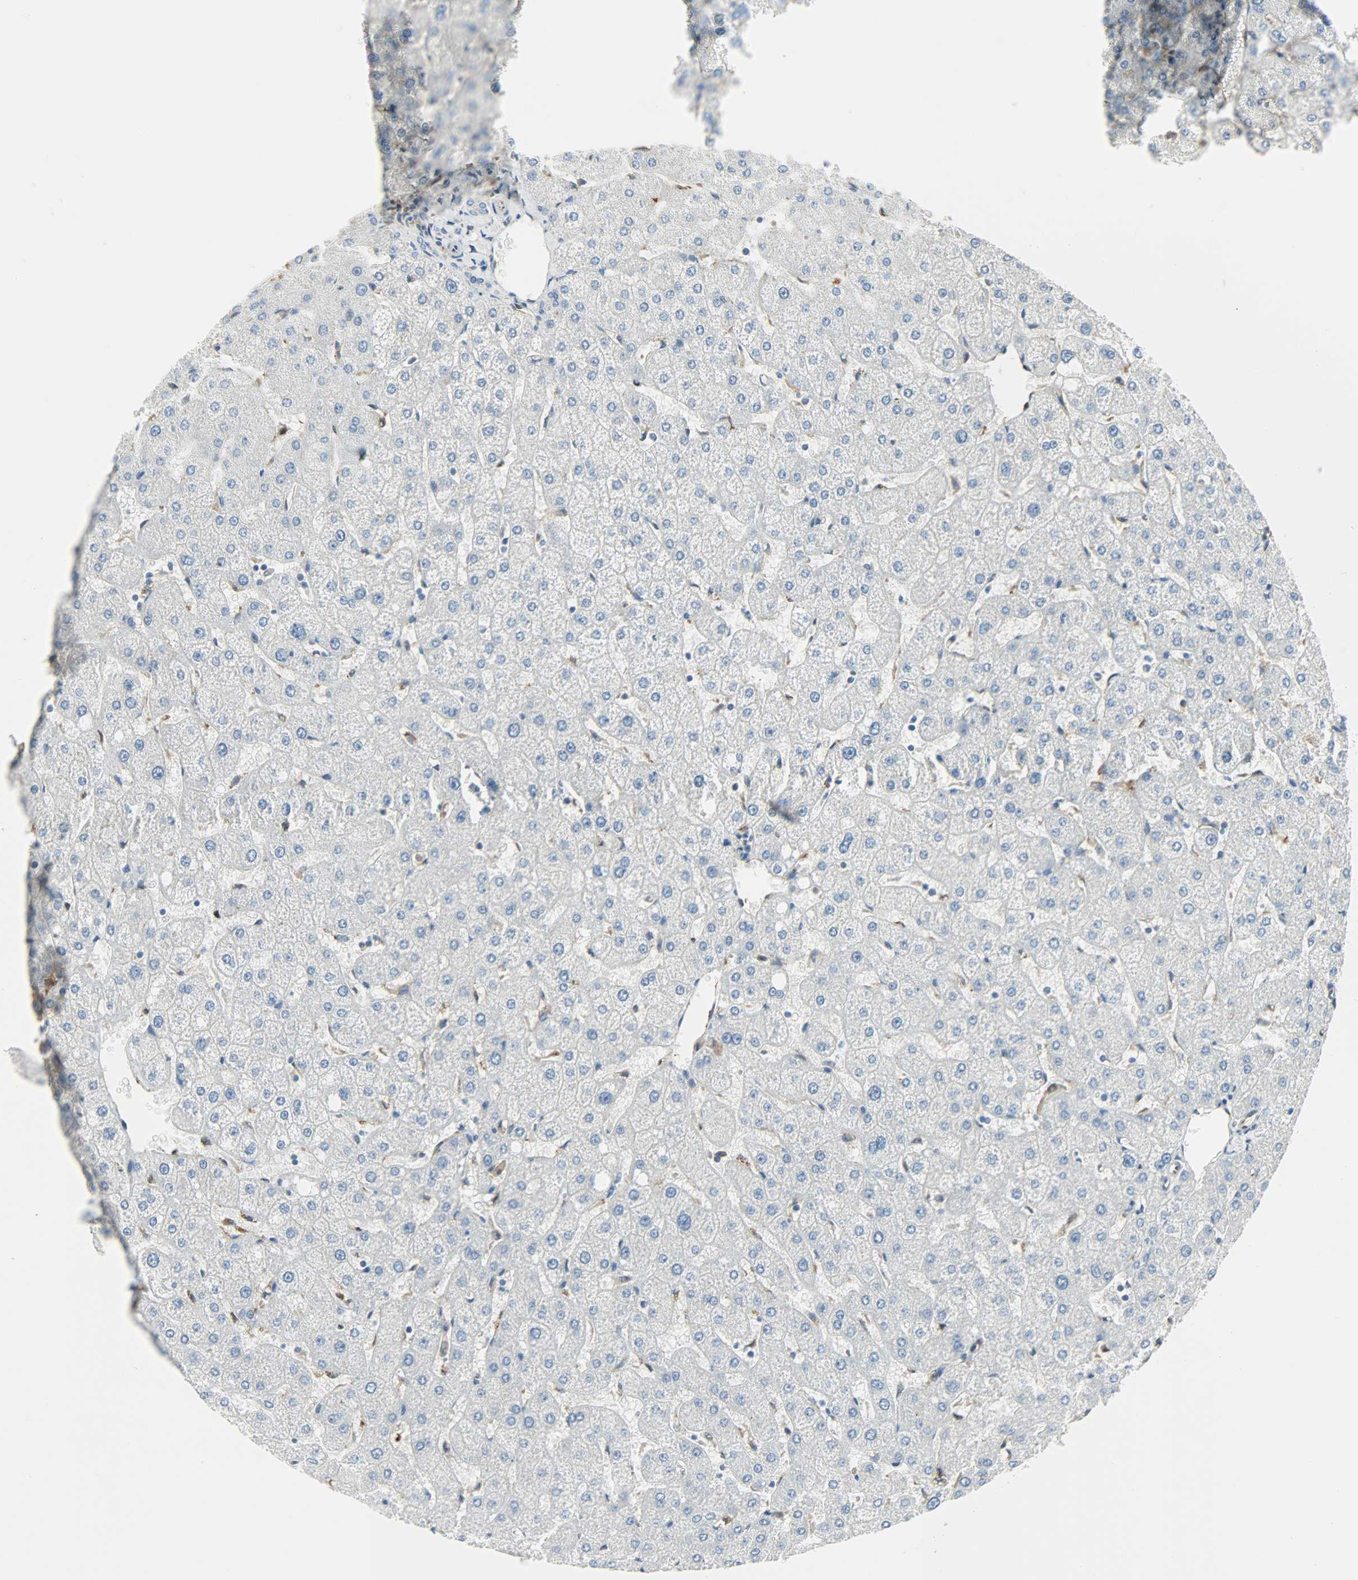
{"staining": {"intensity": "negative", "quantity": "none", "location": "none"}, "tissue": "liver", "cell_type": "Cholangiocytes", "image_type": "normal", "snomed": [{"axis": "morphology", "description": "Normal tissue, NOS"}, {"axis": "topography", "description": "Liver"}], "caption": "Image shows no significant protein positivity in cholangiocytes of benign liver. (Stains: DAB (3,3'-diaminobenzidine) immunohistochemistry with hematoxylin counter stain, Microscopy: brightfield microscopy at high magnification).", "gene": "WARS1", "patient": {"sex": "male", "age": 67}}